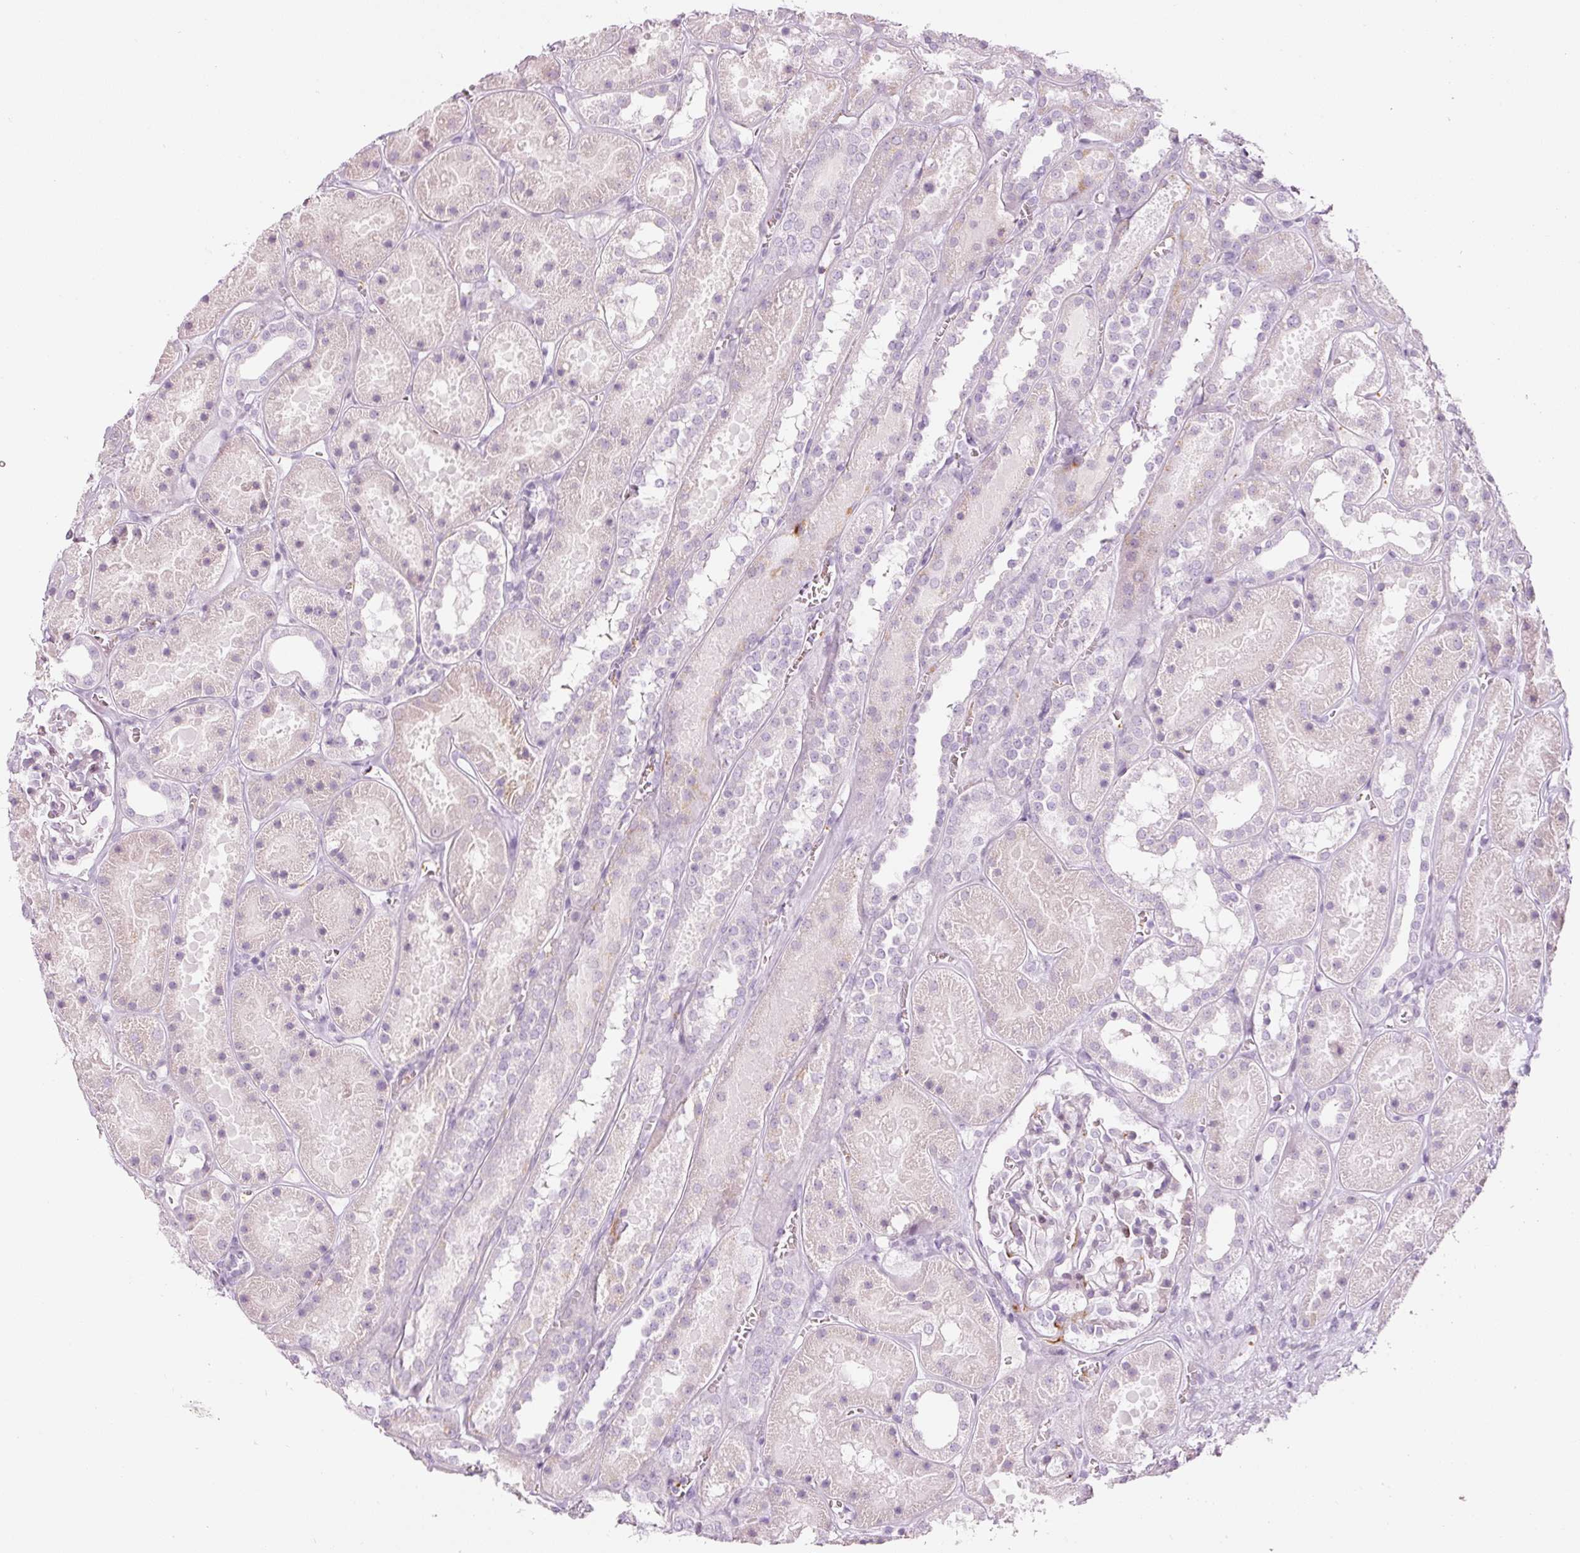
{"staining": {"intensity": "negative", "quantity": "none", "location": "none"}, "tissue": "kidney", "cell_type": "Cells in glomeruli", "image_type": "normal", "snomed": [{"axis": "morphology", "description": "Normal tissue, NOS"}, {"axis": "topography", "description": "Kidney"}], "caption": "Immunohistochemistry (IHC) of benign kidney exhibits no expression in cells in glomeruli. The staining was performed using DAB to visualize the protein expression in brown, while the nuclei were stained in blue with hematoxylin (Magnification: 20x).", "gene": "LECT2", "patient": {"sex": "female", "age": 41}}